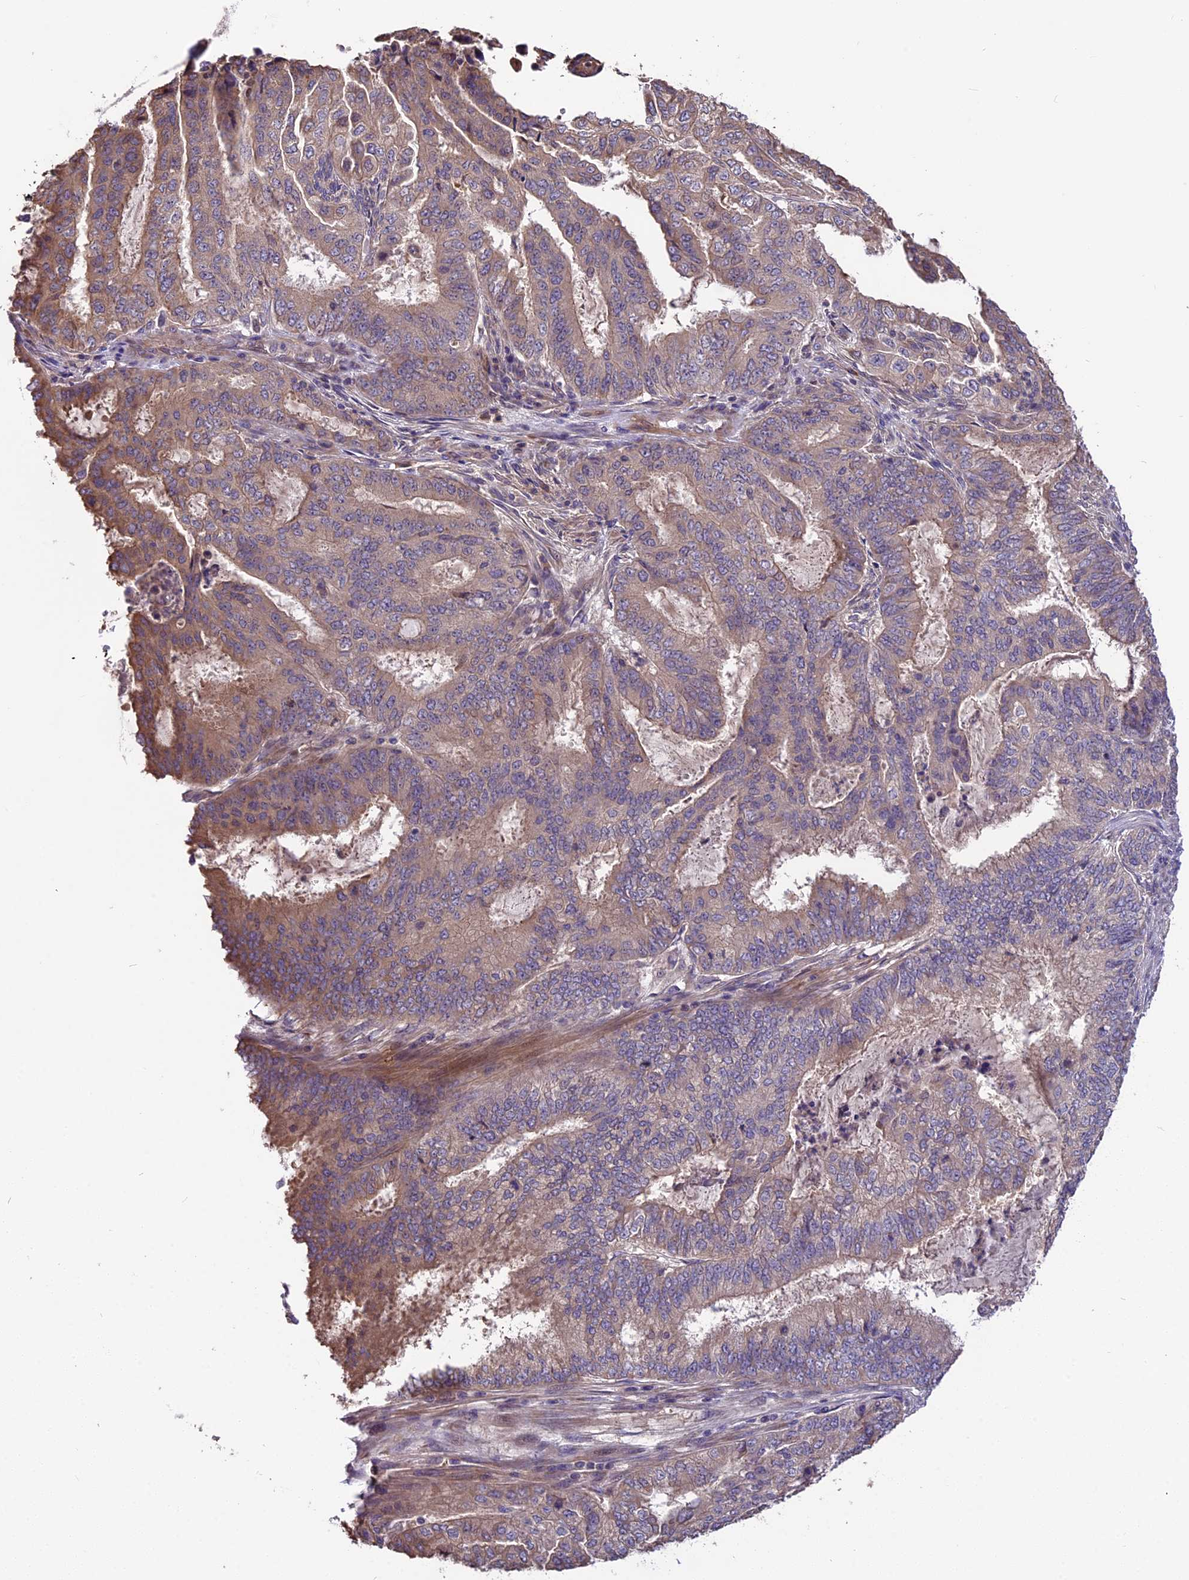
{"staining": {"intensity": "weak", "quantity": "25%-75%", "location": "cytoplasmic/membranous"}, "tissue": "endometrial cancer", "cell_type": "Tumor cells", "image_type": "cancer", "snomed": [{"axis": "morphology", "description": "Adenocarcinoma, NOS"}, {"axis": "topography", "description": "Endometrium"}], "caption": "Immunohistochemistry photomicrograph of endometrial cancer stained for a protein (brown), which exhibits low levels of weak cytoplasmic/membranous expression in approximately 25%-75% of tumor cells.", "gene": "ABCC10", "patient": {"sex": "female", "age": 51}}